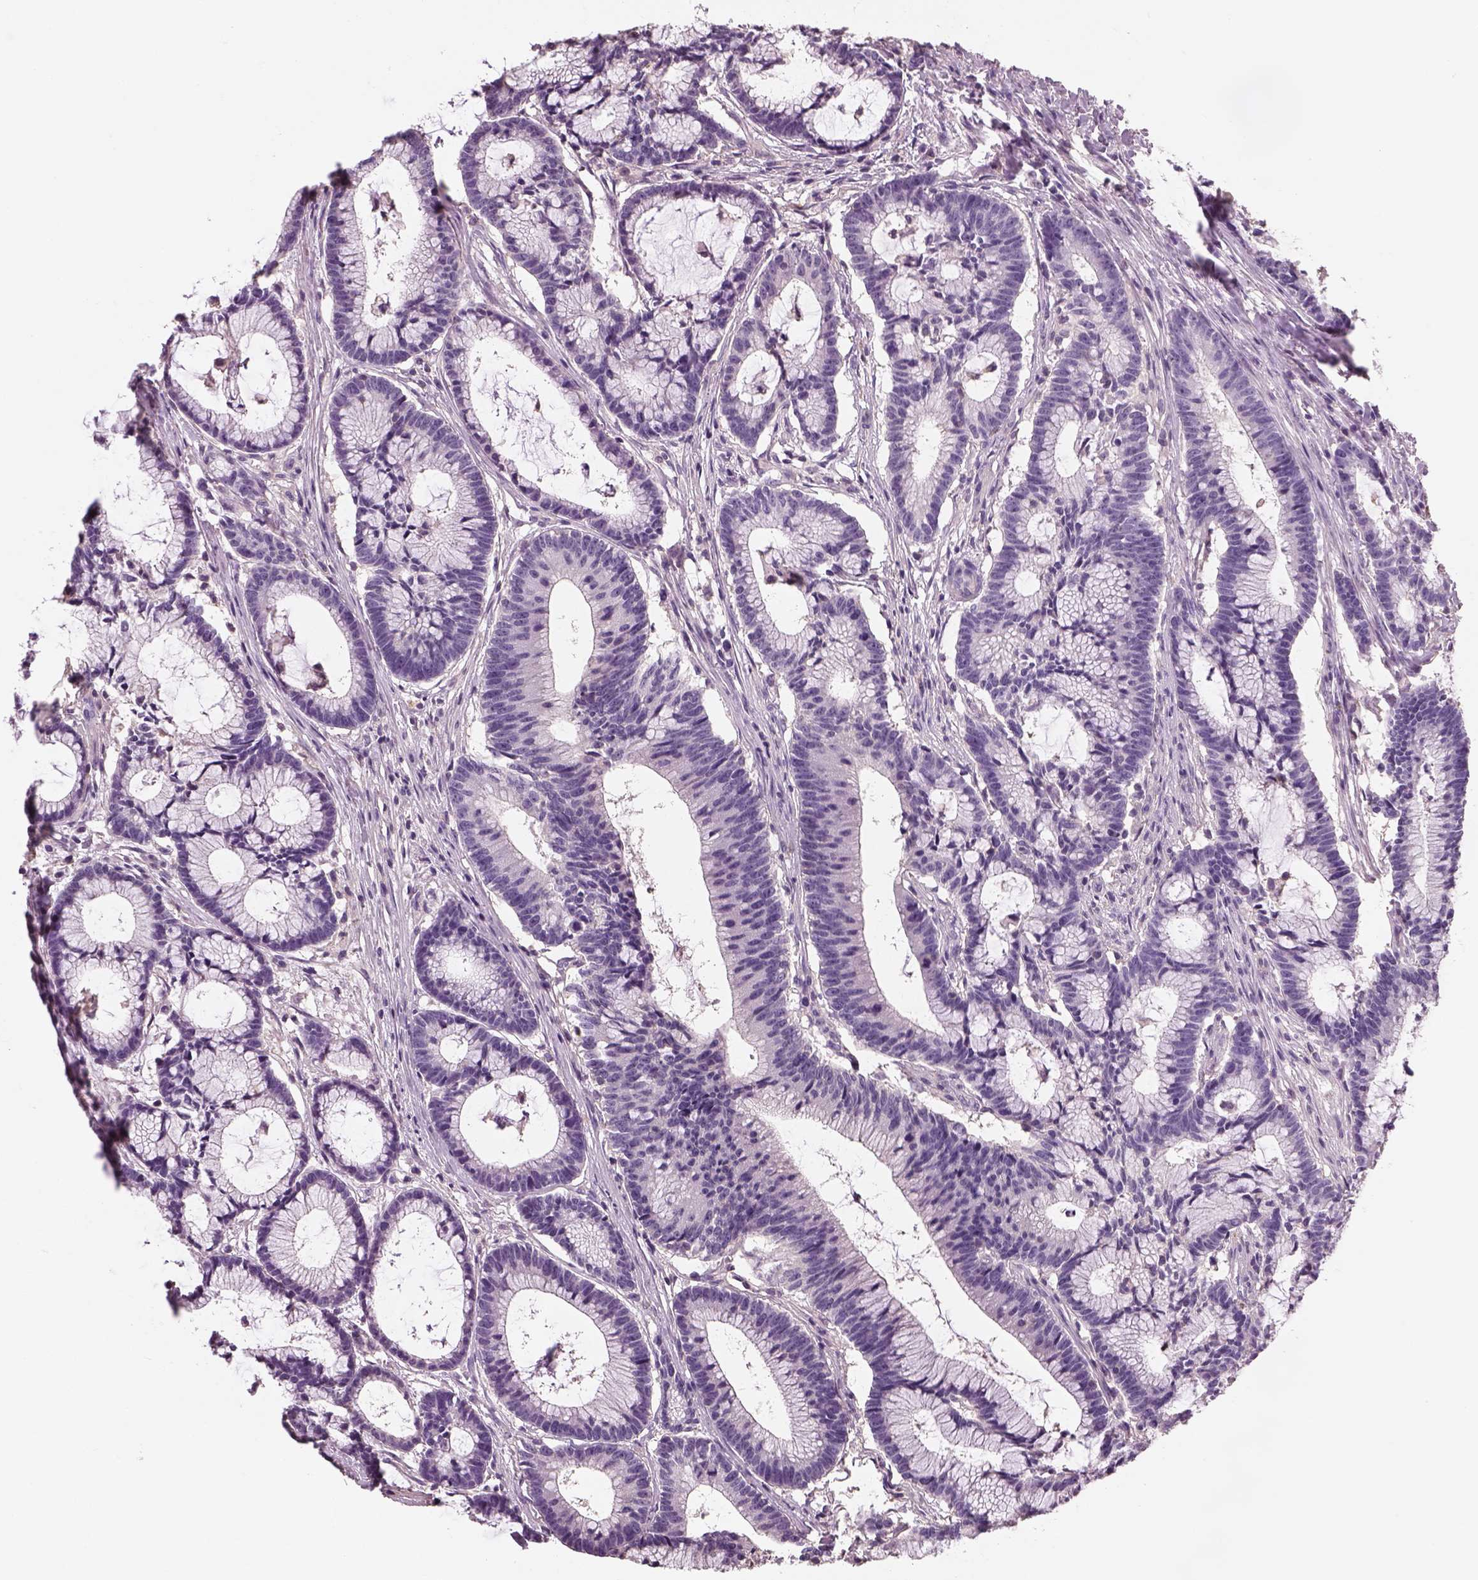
{"staining": {"intensity": "negative", "quantity": "none", "location": "none"}, "tissue": "colorectal cancer", "cell_type": "Tumor cells", "image_type": "cancer", "snomed": [{"axis": "morphology", "description": "Adenocarcinoma, NOS"}, {"axis": "topography", "description": "Colon"}], "caption": "Micrograph shows no protein staining in tumor cells of adenocarcinoma (colorectal) tissue. (Stains: DAB (3,3'-diaminobenzidine) IHC with hematoxylin counter stain, Microscopy: brightfield microscopy at high magnification).", "gene": "OTUD6A", "patient": {"sex": "female", "age": 78}}